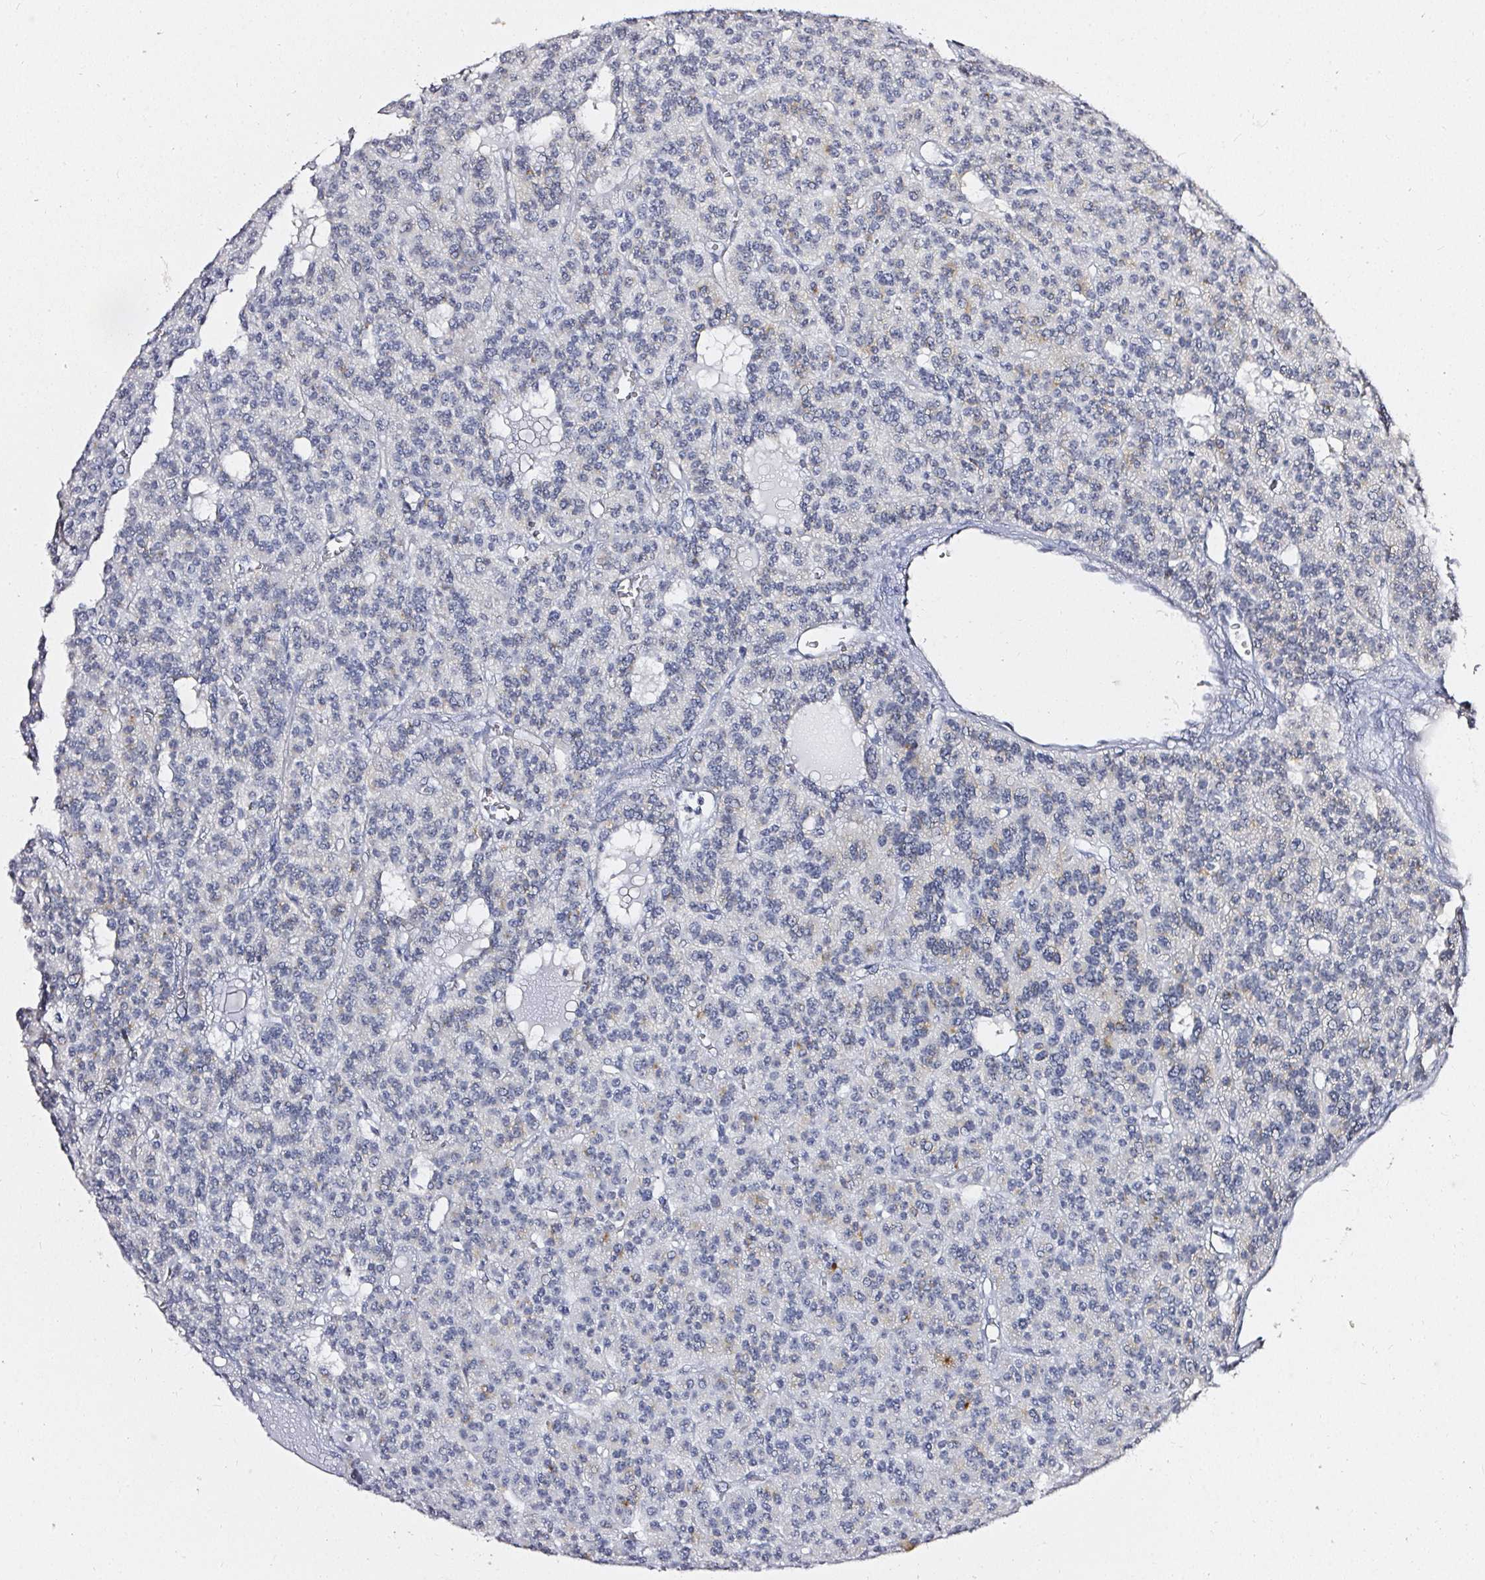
{"staining": {"intensity": "weak", "quantity": "25%-75%", "location": "cytoplasmic/membranous"}, "tissue": "carcinoid", "cell_type": "Tumor cells", "image_type": "cancer", "snomed": [{"axis": "morphology", "description": "Carcinoid, malignant, NOS"}, {"axis": "topography", "description": "Lung"}], "caption": "A brown stain shows weak cytoplasmic/membranous positivity of a protein in human carcinoid tumor cells.", "gene": "ACAN", "patient": {"sex": "female", "age": 71}}